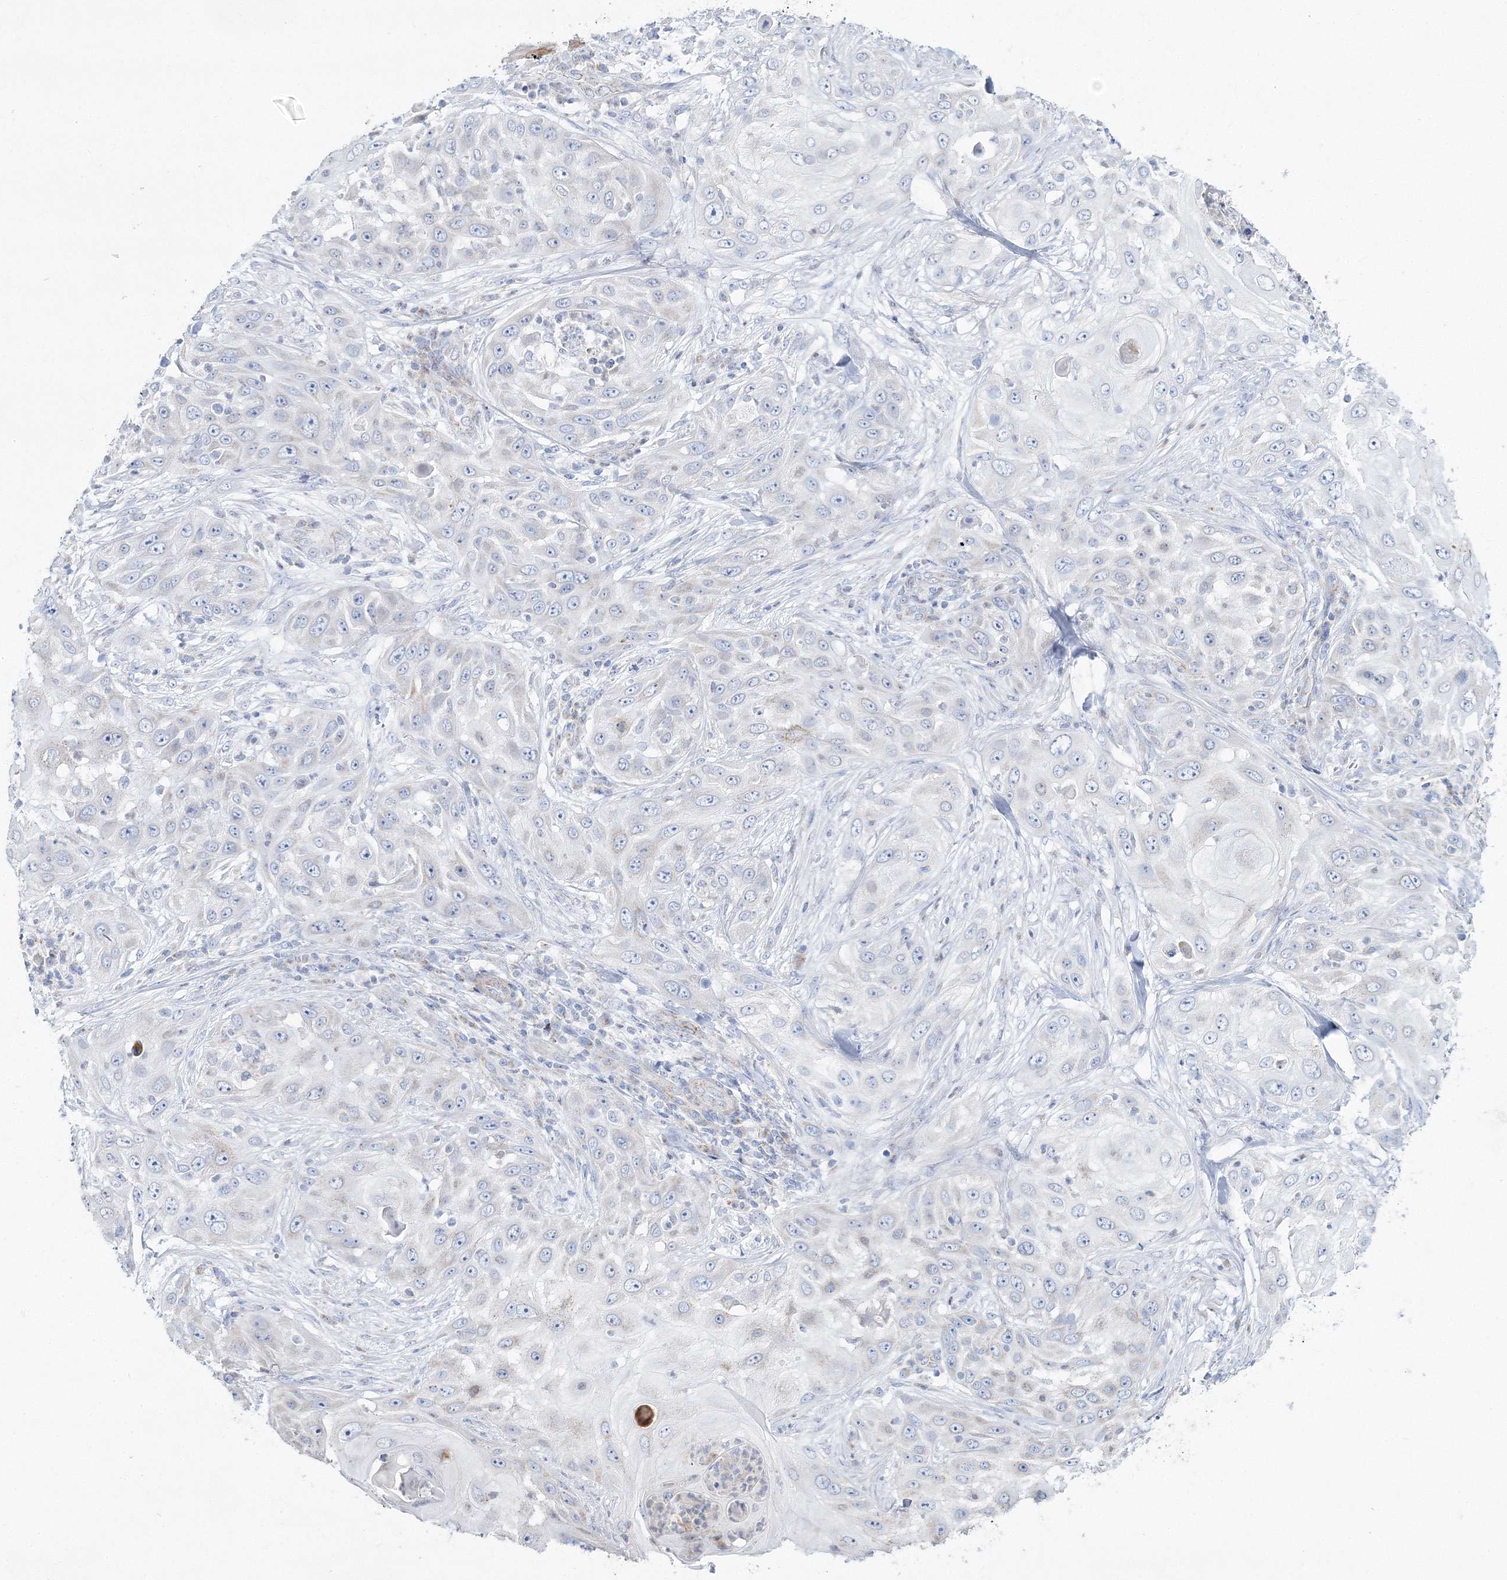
{"staining": {"intensity": "negative", "quantity": "none", "location": "none"}, "tissue": "skin cancer", "cell_type": "Tumor cells", "image_type": "cancer", "snomed": [{"axis": "morphology", "description": "Squamous cell carcinoma, NOS"}, {"axis": "topography", "description": "Skin"}], "caption": "The micrograph exhibits no staining of tumor cells in skin squamous cell carcinoma.", "gene": "HIBCH", "patient": {"sex": "female", "age": 44}}